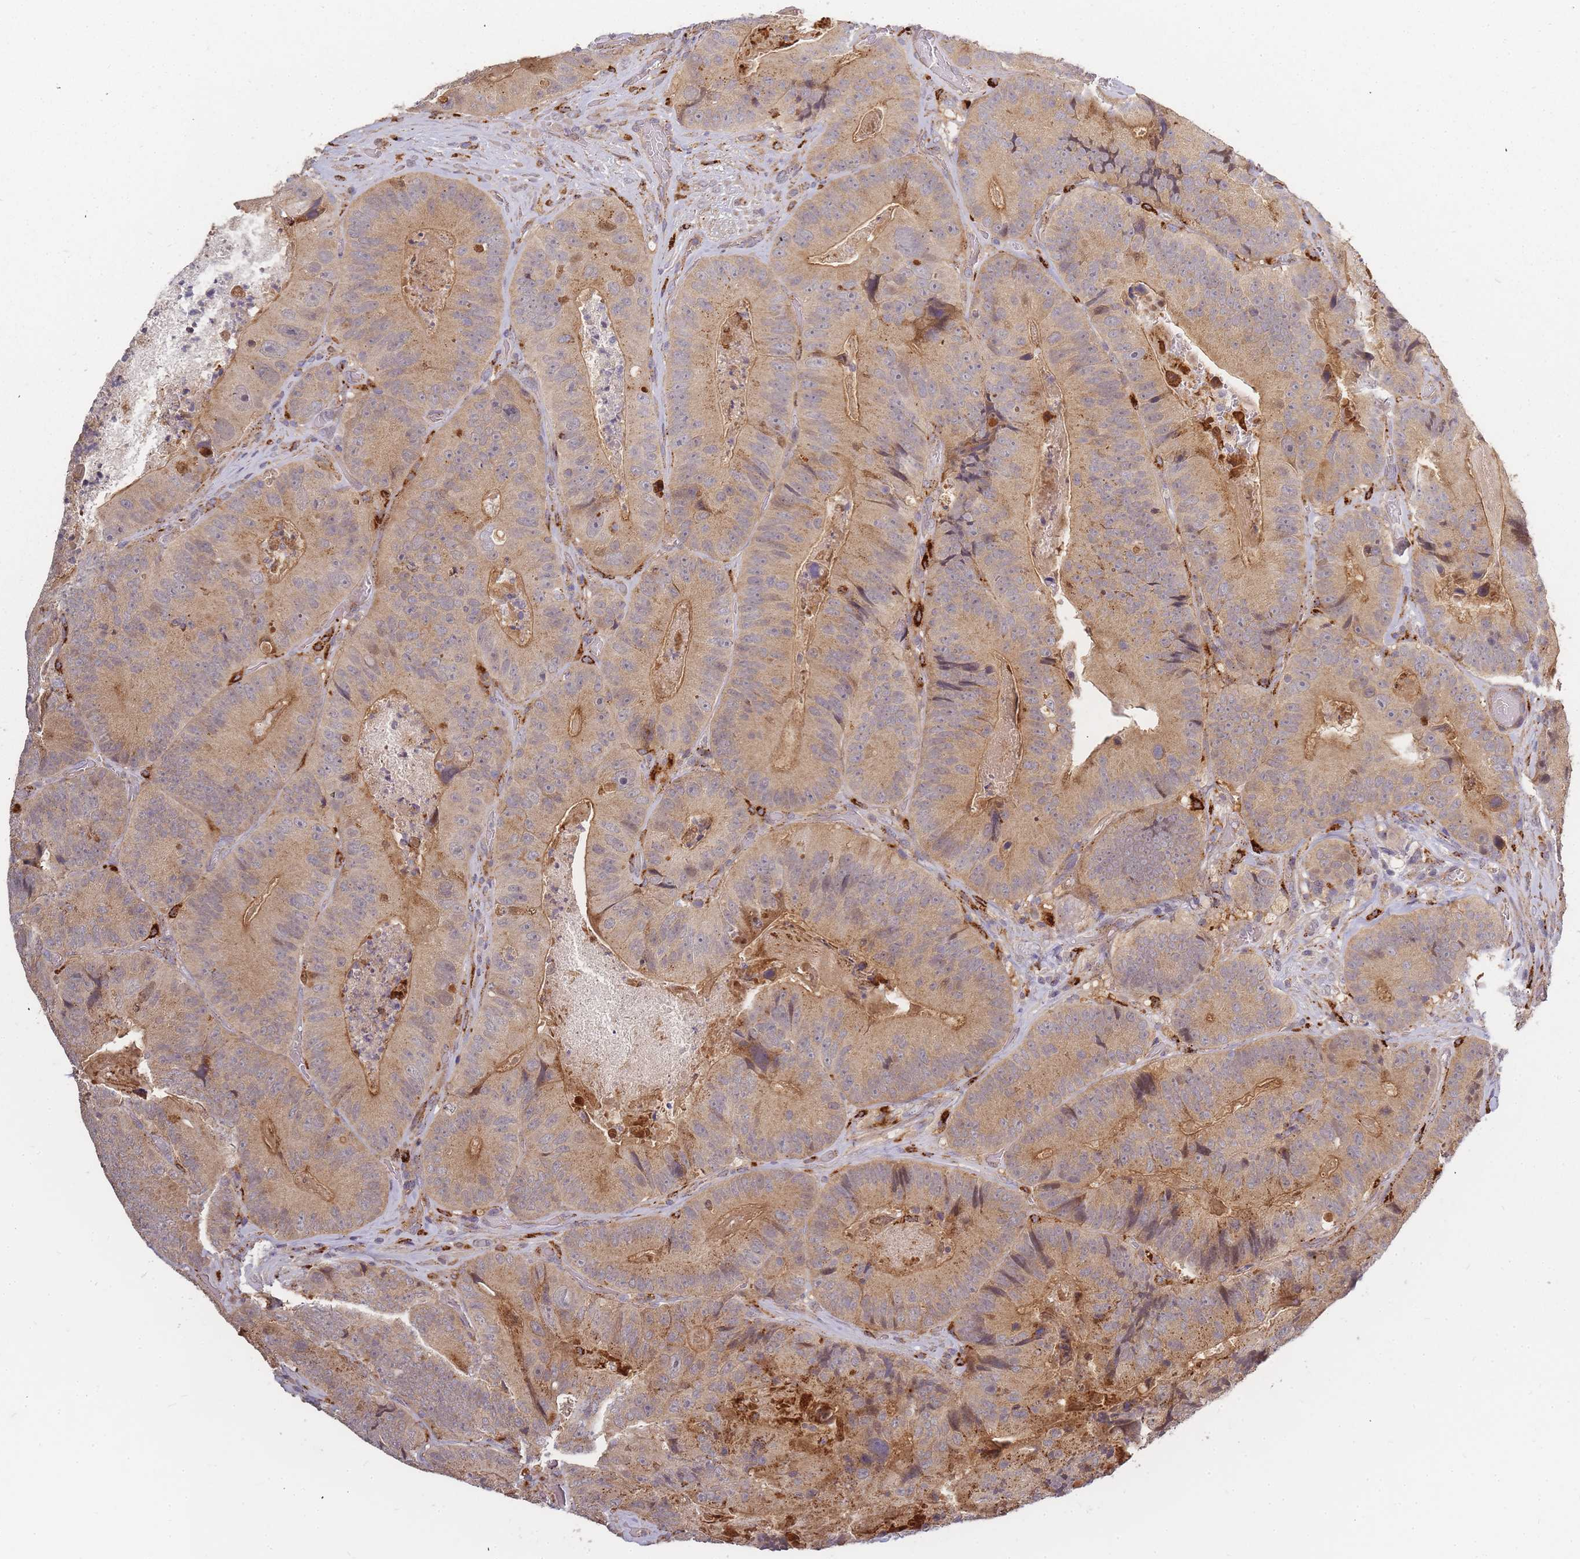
{"staining": {"intensity": "moderate", "quantity": ">75%", "location": "cytoplasmic/membranous"}, "tissue": "colorectal cancer", "cell_type": "Tumor cells", "image_type": "cancer", "snomed": [{"axis": "morphology", "description": "Adenocarcinoma, NOS"}, {"axis": "topography", "description": "Colon"}], "caption": "Protein analysis of colorectal cancer tissue displays moderate cytoplasmic/membranous positivity in approximately >75% of tumor cells.", "gene": "ATG5", "patient": {"sex": "female", "age": 86}}